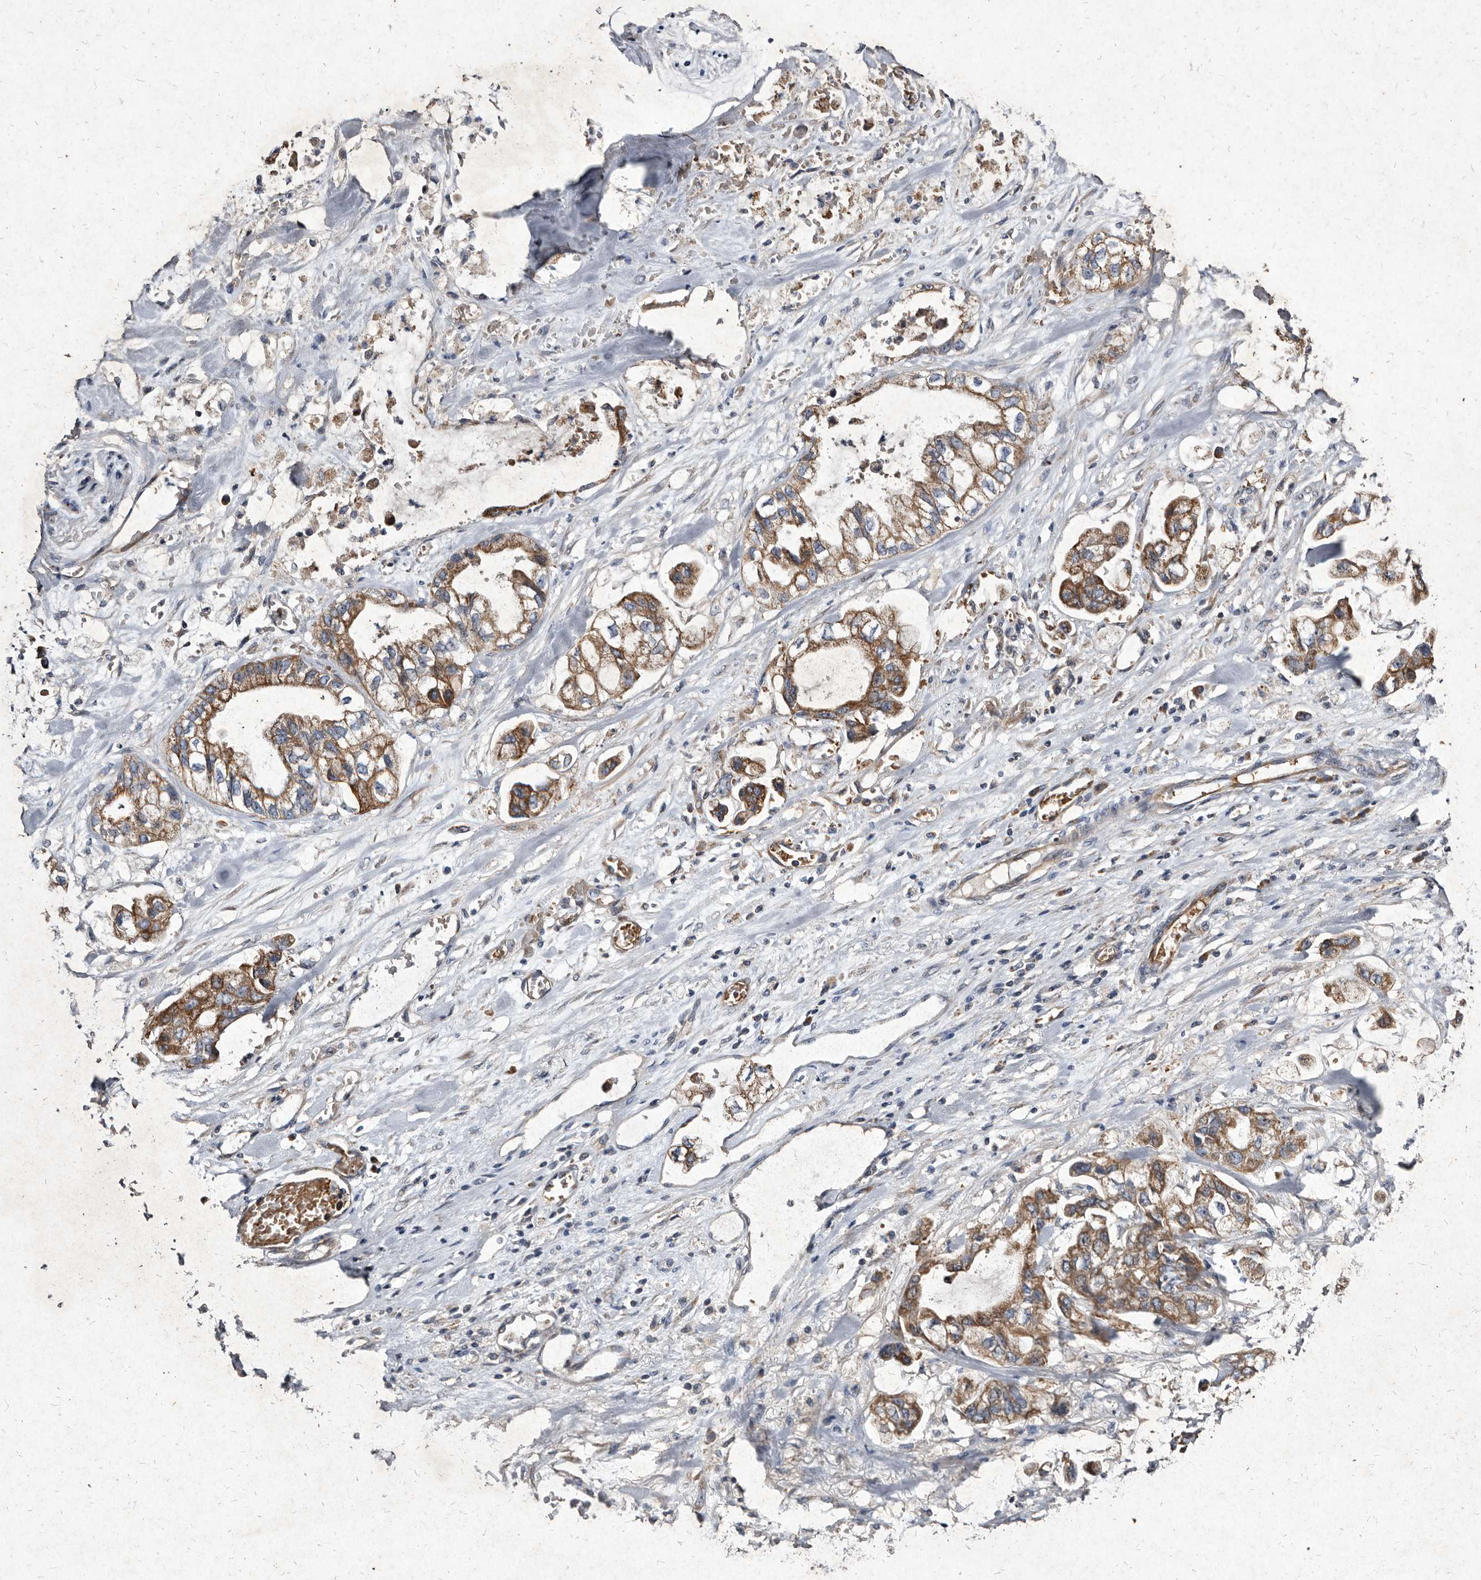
{"staining": {"intensity": "moderate", "quantity": ">75%", "location": "cytoplasmic/membranous"}, "tissue": "stomach cancer", "cell_type": "Tumor cells", "image_type": "cancer", "snomed": [{"axis": "morphology", "description": "Normal tissue, NOS"}, {"axis": "morphology", "description": "Adenocarcinoma, NOS"}, {"axis": "topography", "description": "Stomach"}], "caption": "Human stomach cancer stained for a protein (brown) displays moderate cytoplasmic/membranous positive positivity in about >75% of tumor cells.", "gene": "YPEL3", "patient": {"sex": "male", "age": 62}}